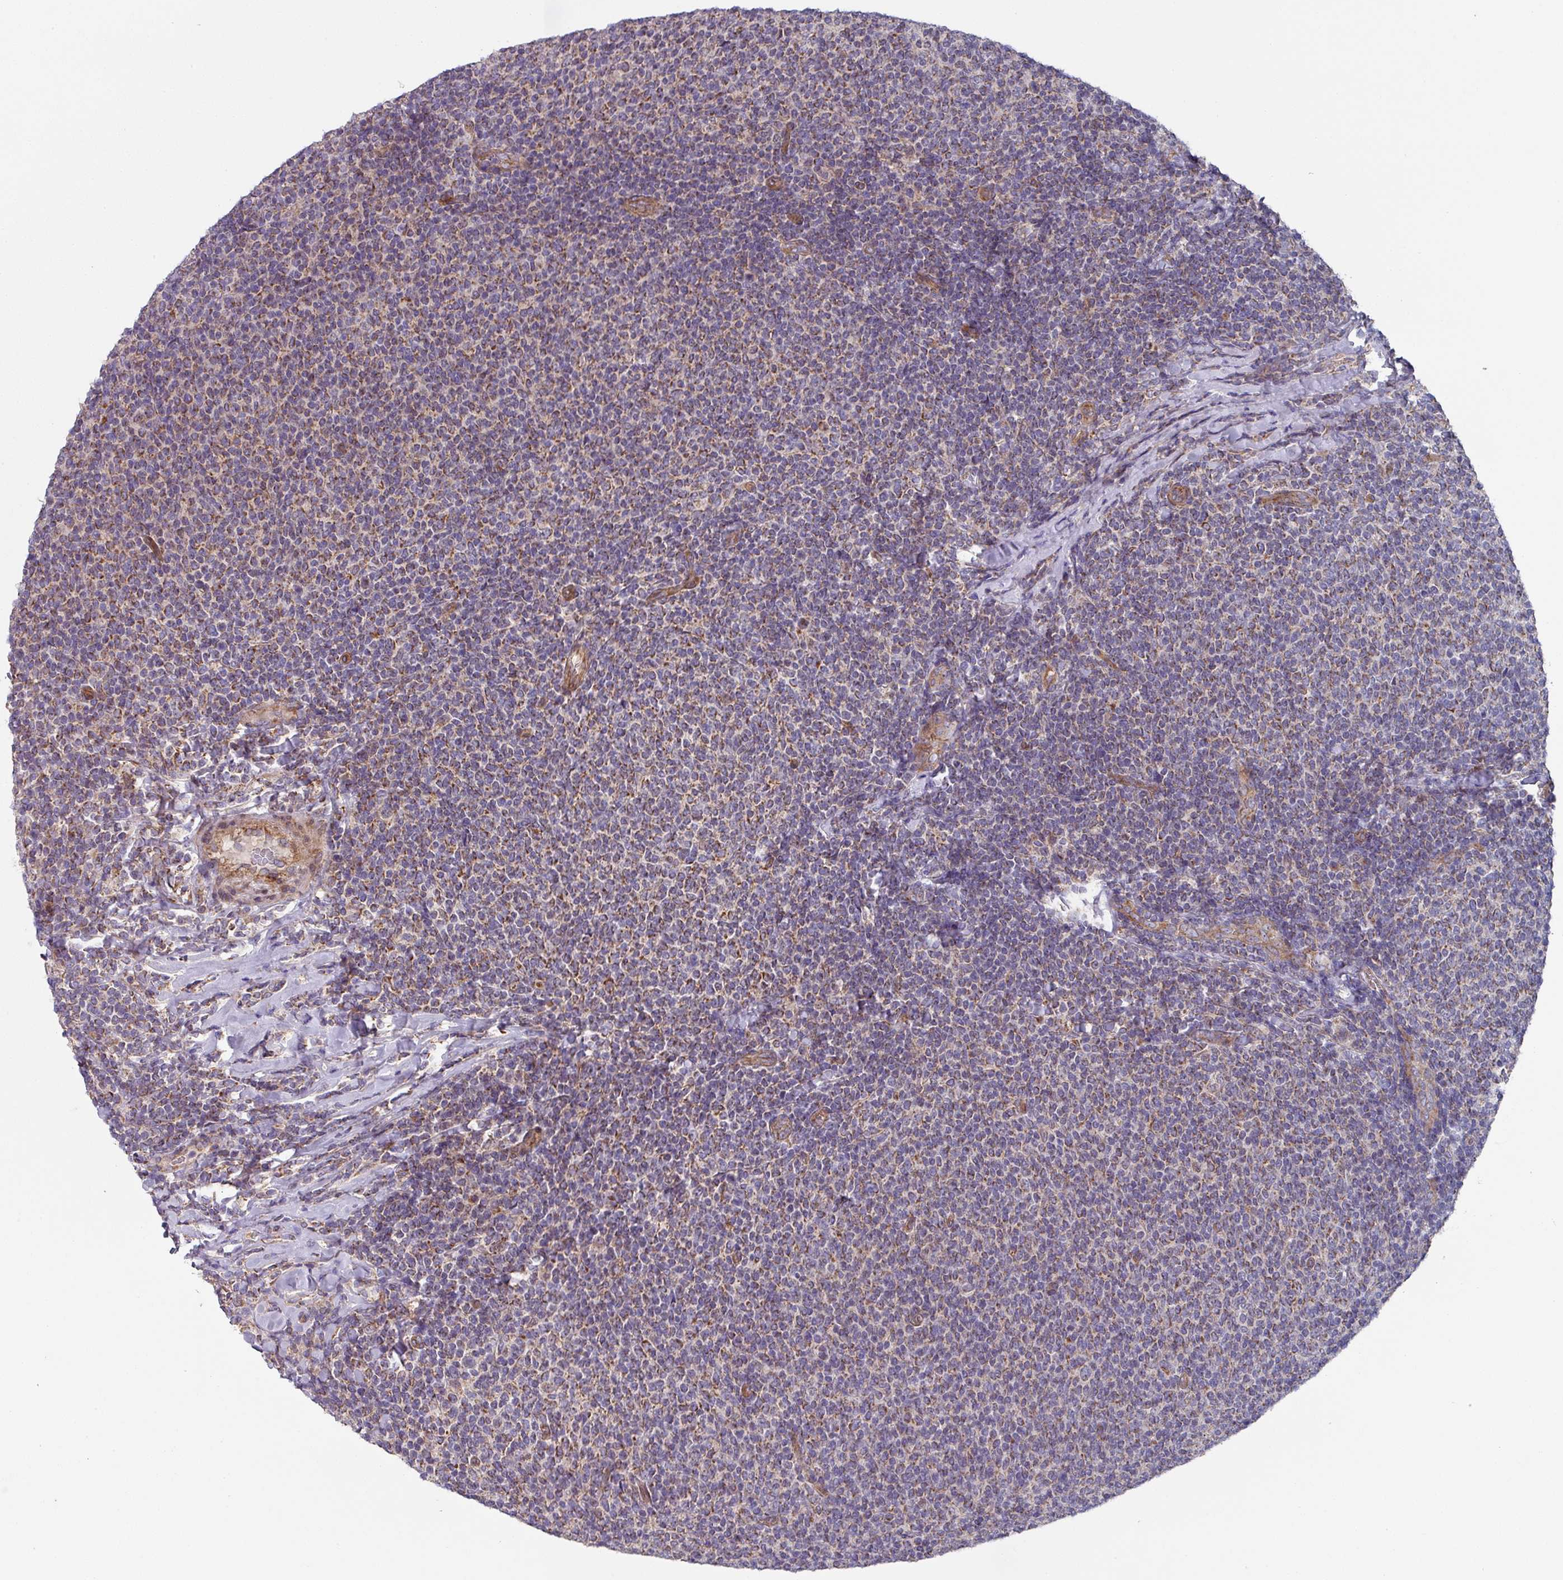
{"staining": {"intensity": "weak", "quantity": ">75%", "location": "cytoplasmic/membranous"}, "tissue": "lymphoma", "cell_type": "Tumor cells", "image_type": "cancer", "snomed": [{"axis": "morphology", "description": "Malignant lymphoma, non-Hodgkin's type, Low grade"}, {"axis": "topography", "description": "Lymph node"}], "caption": "Approximately >75% of tumor cells in lymphoma demonstrate weak cytoplasmic/membranous protein staining as visualized by brown immunohistochemical staining.", "gene": "DCAF12L2", "patient": {"sex": "male", "age": 52}}